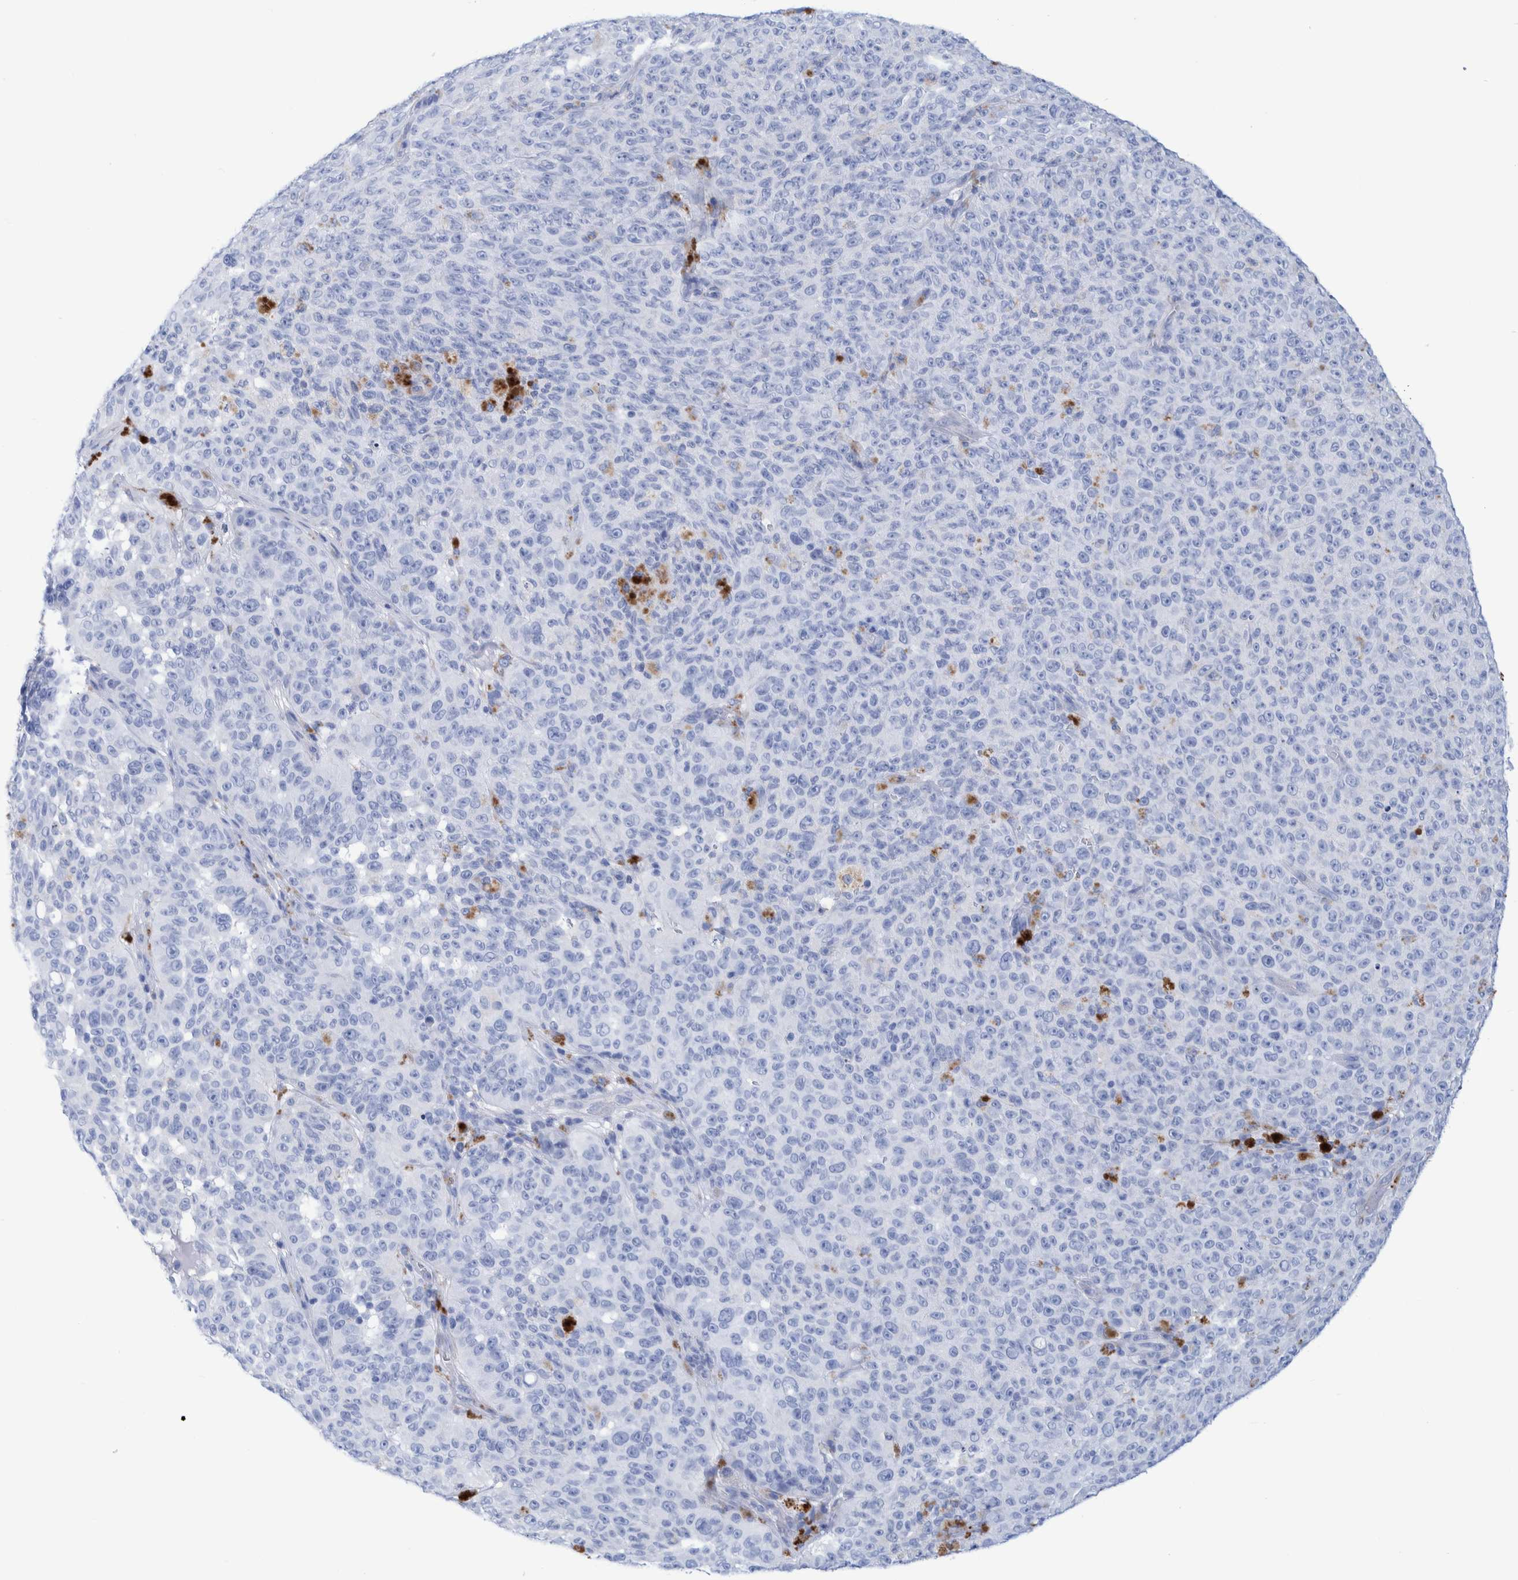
{"staining": {"intensity": "negative", "quantity": "none", "location": "none"}, "tissue": "melanoma", "cell_type": "Tumor cells", "image_type": "cancer", "snomed": [{"axis": "morphology", "description": "Malignant melanoma, NOS"}, {"axis": "topography", "description": "Skin"}], "caption": "A high-resolution micrograph shows IHC staining of melanoma, which shows no significant staining in tumor cells.", "gene": "PERP", "patient": {"sex": "female", "age": 82}}